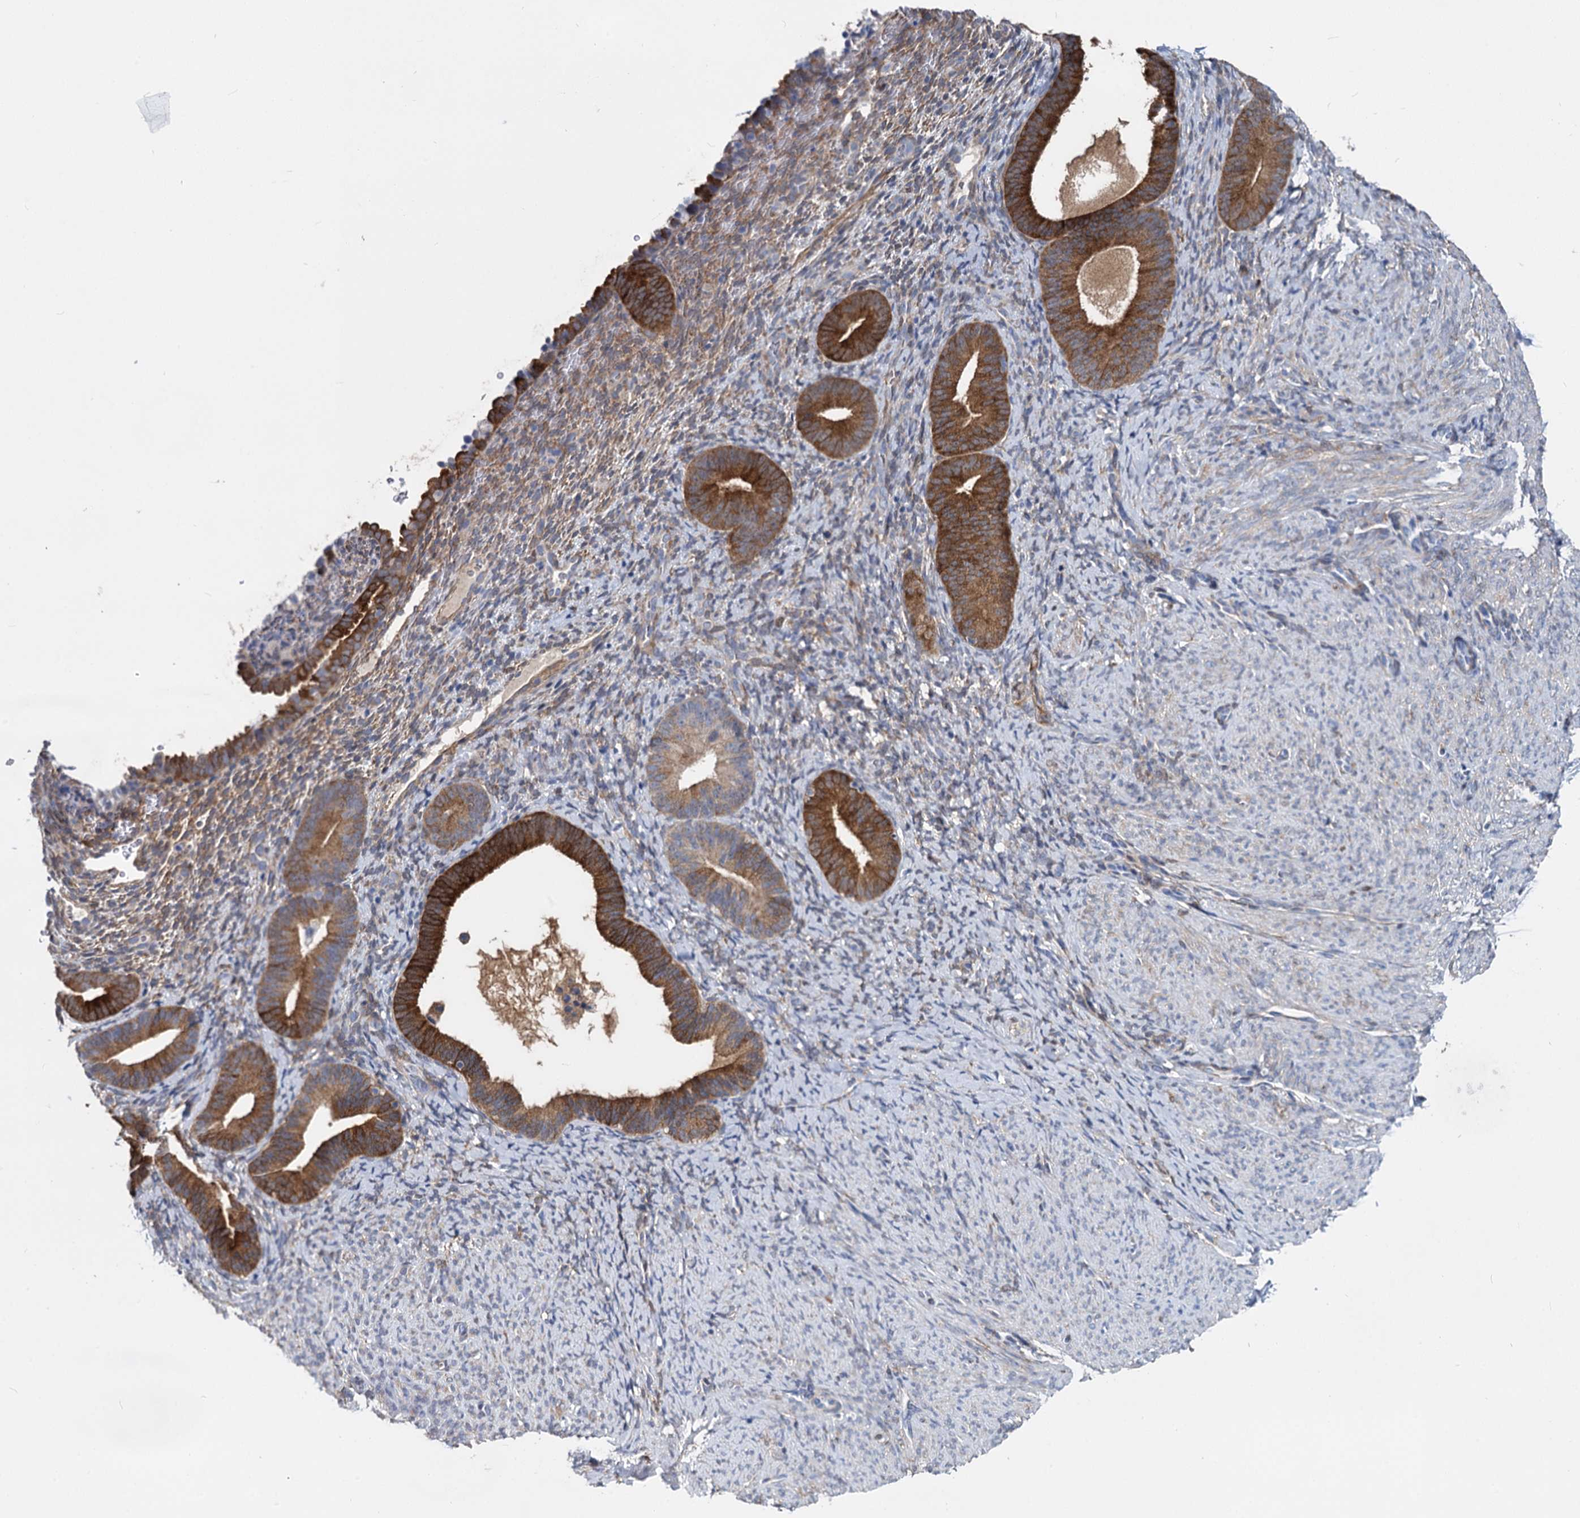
{"staining": {"intensity": "negative", "quantity": "none", "location": "none"}, "tissue": "endometrium", "cell_type": "Cells in endometrial stroma", "image_type": "normal", "snomed": [{"axis": "morphology", "description": "Normal tissue, NOS"}, {"axis": "topography", "description": "Endometrium"}], "caption": "This is an IHC histopathology image of unremarkable human endometrium. There is no expression in cells in endometrial stroma.", "gene": "GSTM3", "patient": {"sex": "female", "age": 65}}